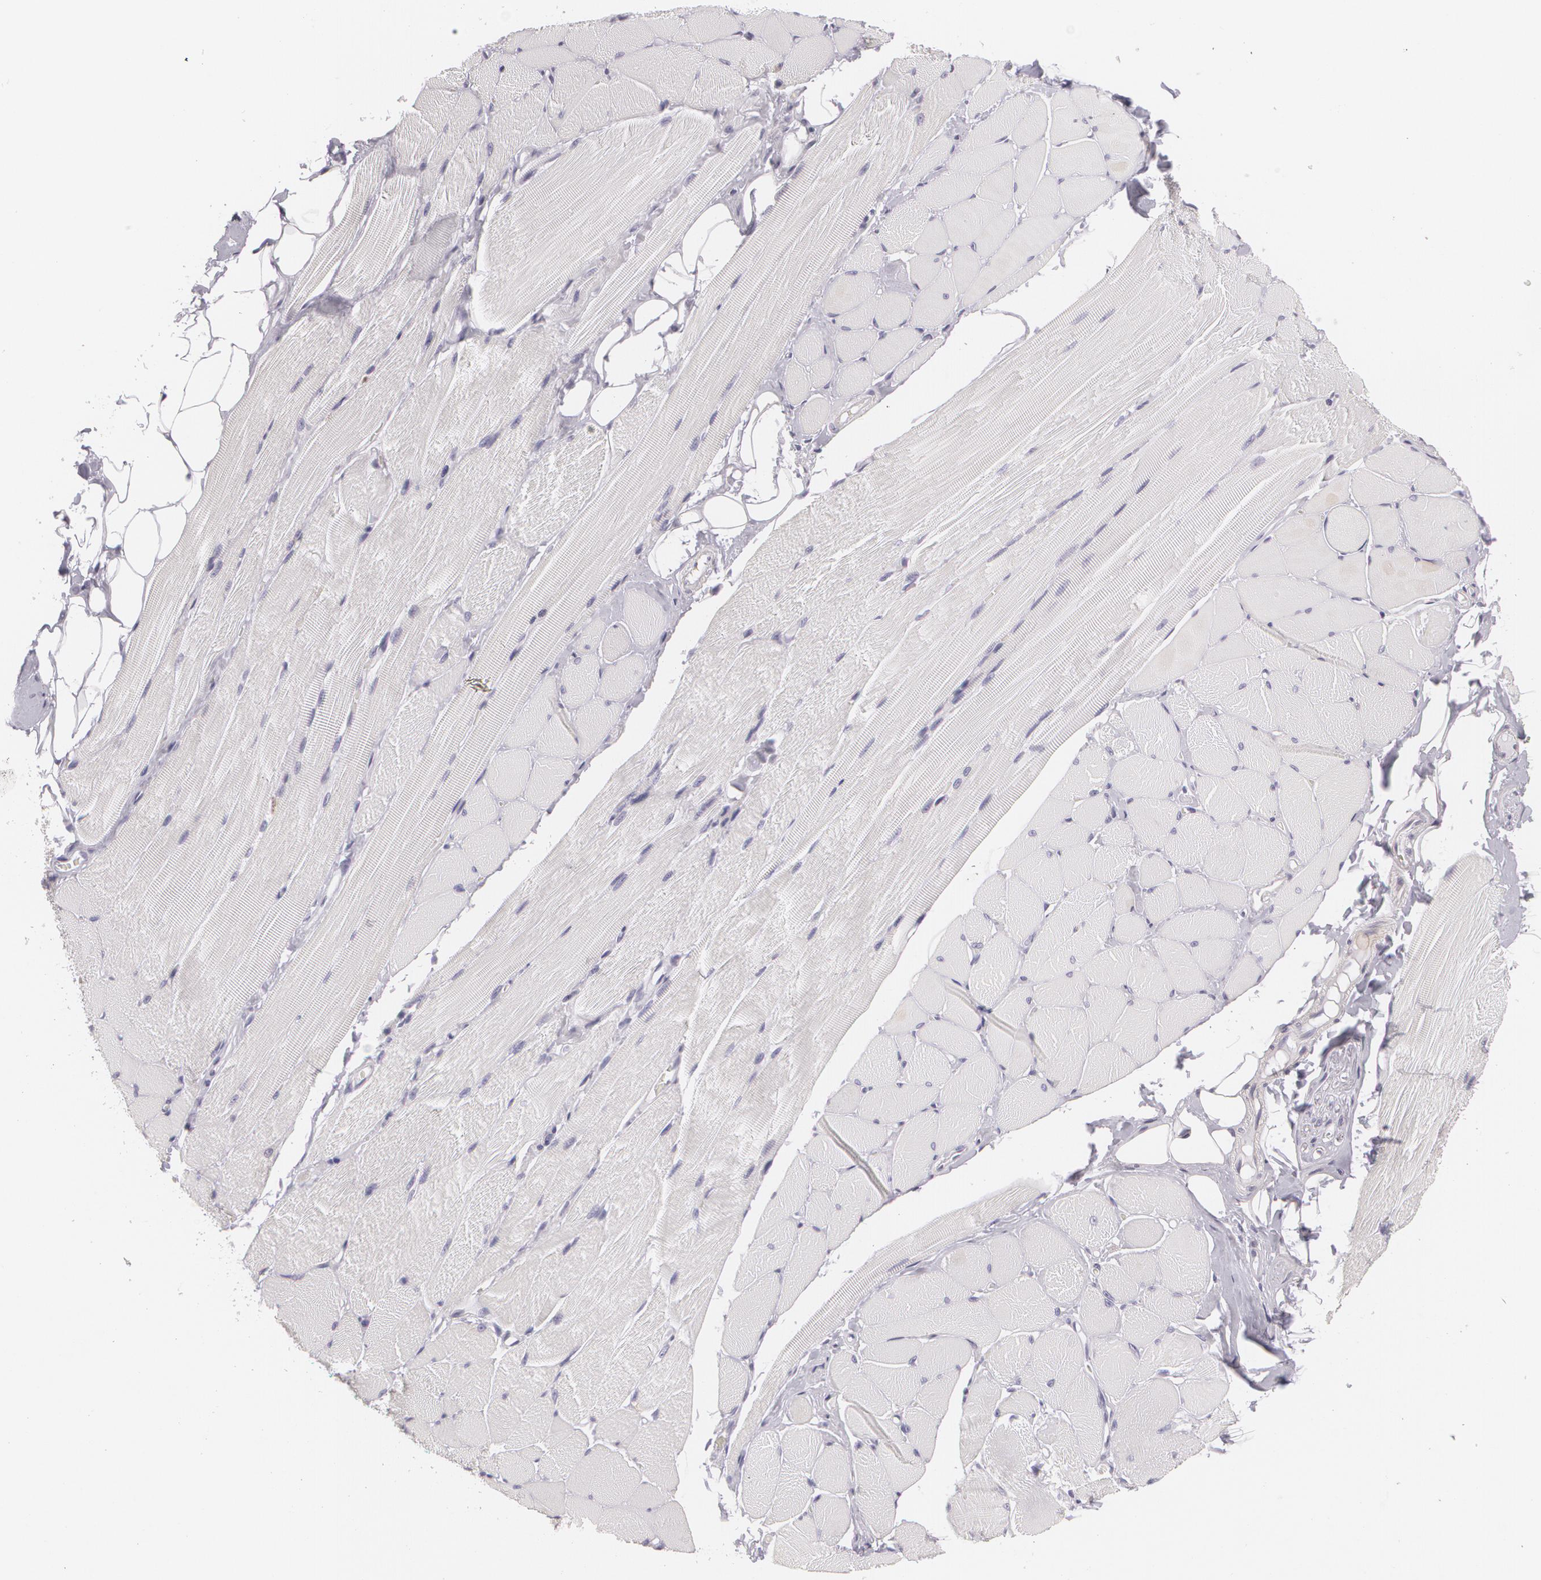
{"staining": {"intensity": "negative", "quantity": "none", "location": "none"}, "tissue": "adipose tissue", "cell_type": "Adipocytes", "image_type": "normal", "snomed": [{"axis": "morphology", "description": "Normal tissue, NOS"}, {"axis": "topography", "description": "Skeletal muscle"}, {"axis": "topography", "description": "Peripheral nerve tissue"}], "caption": "High power microscopy photomicrograph of an IHC image of unremarkable adipose tissue, revealing no significant positivity in adipocytes. (DAB (3,3'-diaminobenzidine) IHC, high magnification).", "gene": "MAP2", "patient": {"sex": "female", "age": 84}}